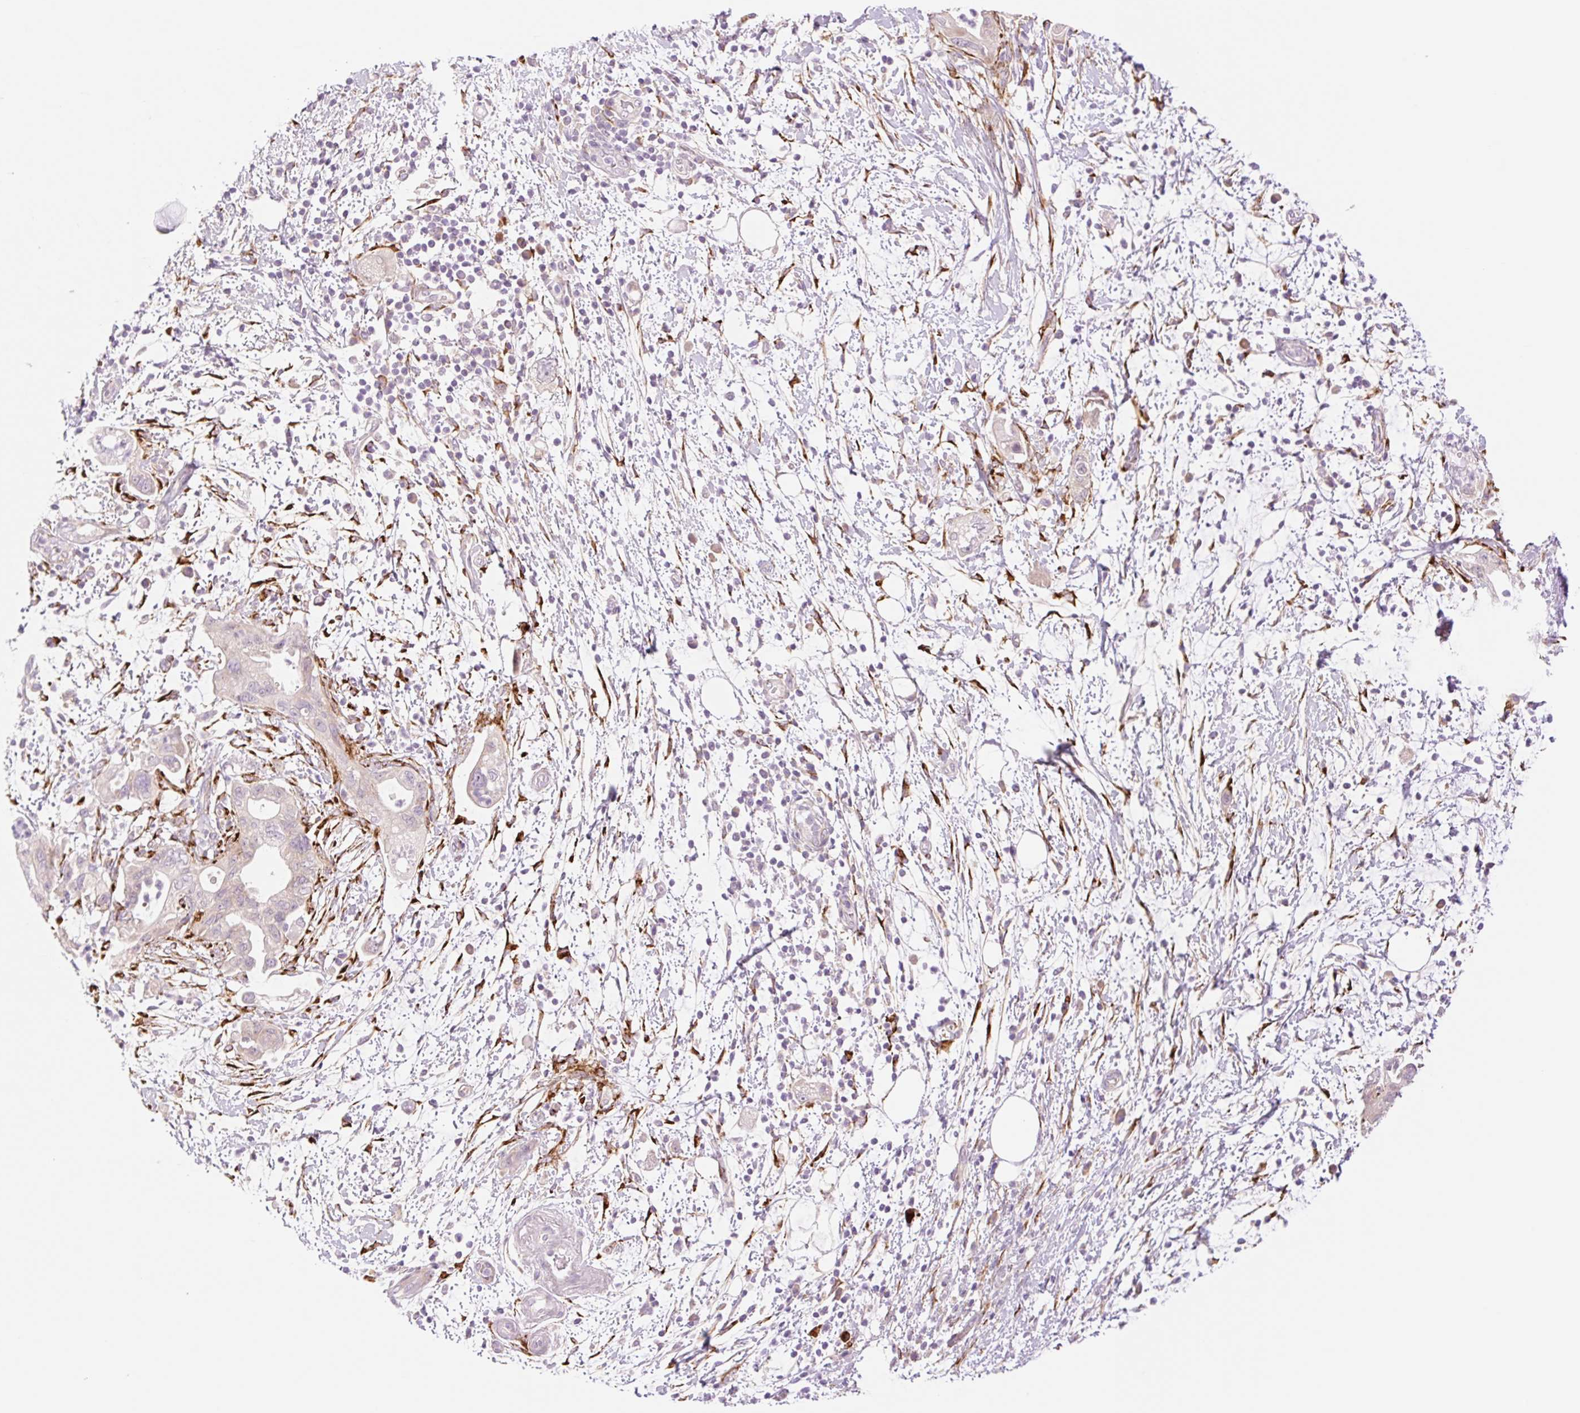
{"staining": {"intensity": "negative", "quantity": "none", "location": "none"}, "tissue": "pancreatic cancer", "cell_type": "Tumor cells", "image_type": "cancer", "snomed": [{"axis": "morphology", "description": "Adenocarcinoma, NOS"}, {"axis": "topography", "description": "Pancreas"}], "caption": "The immunohistochemistry (IHC) photomicrograph has no significant positivity in tumor cells of pancreatic adenocarcinoma tissue.", "gene": "COL5A1", "patient": {"sex": "female", "age": 73}}